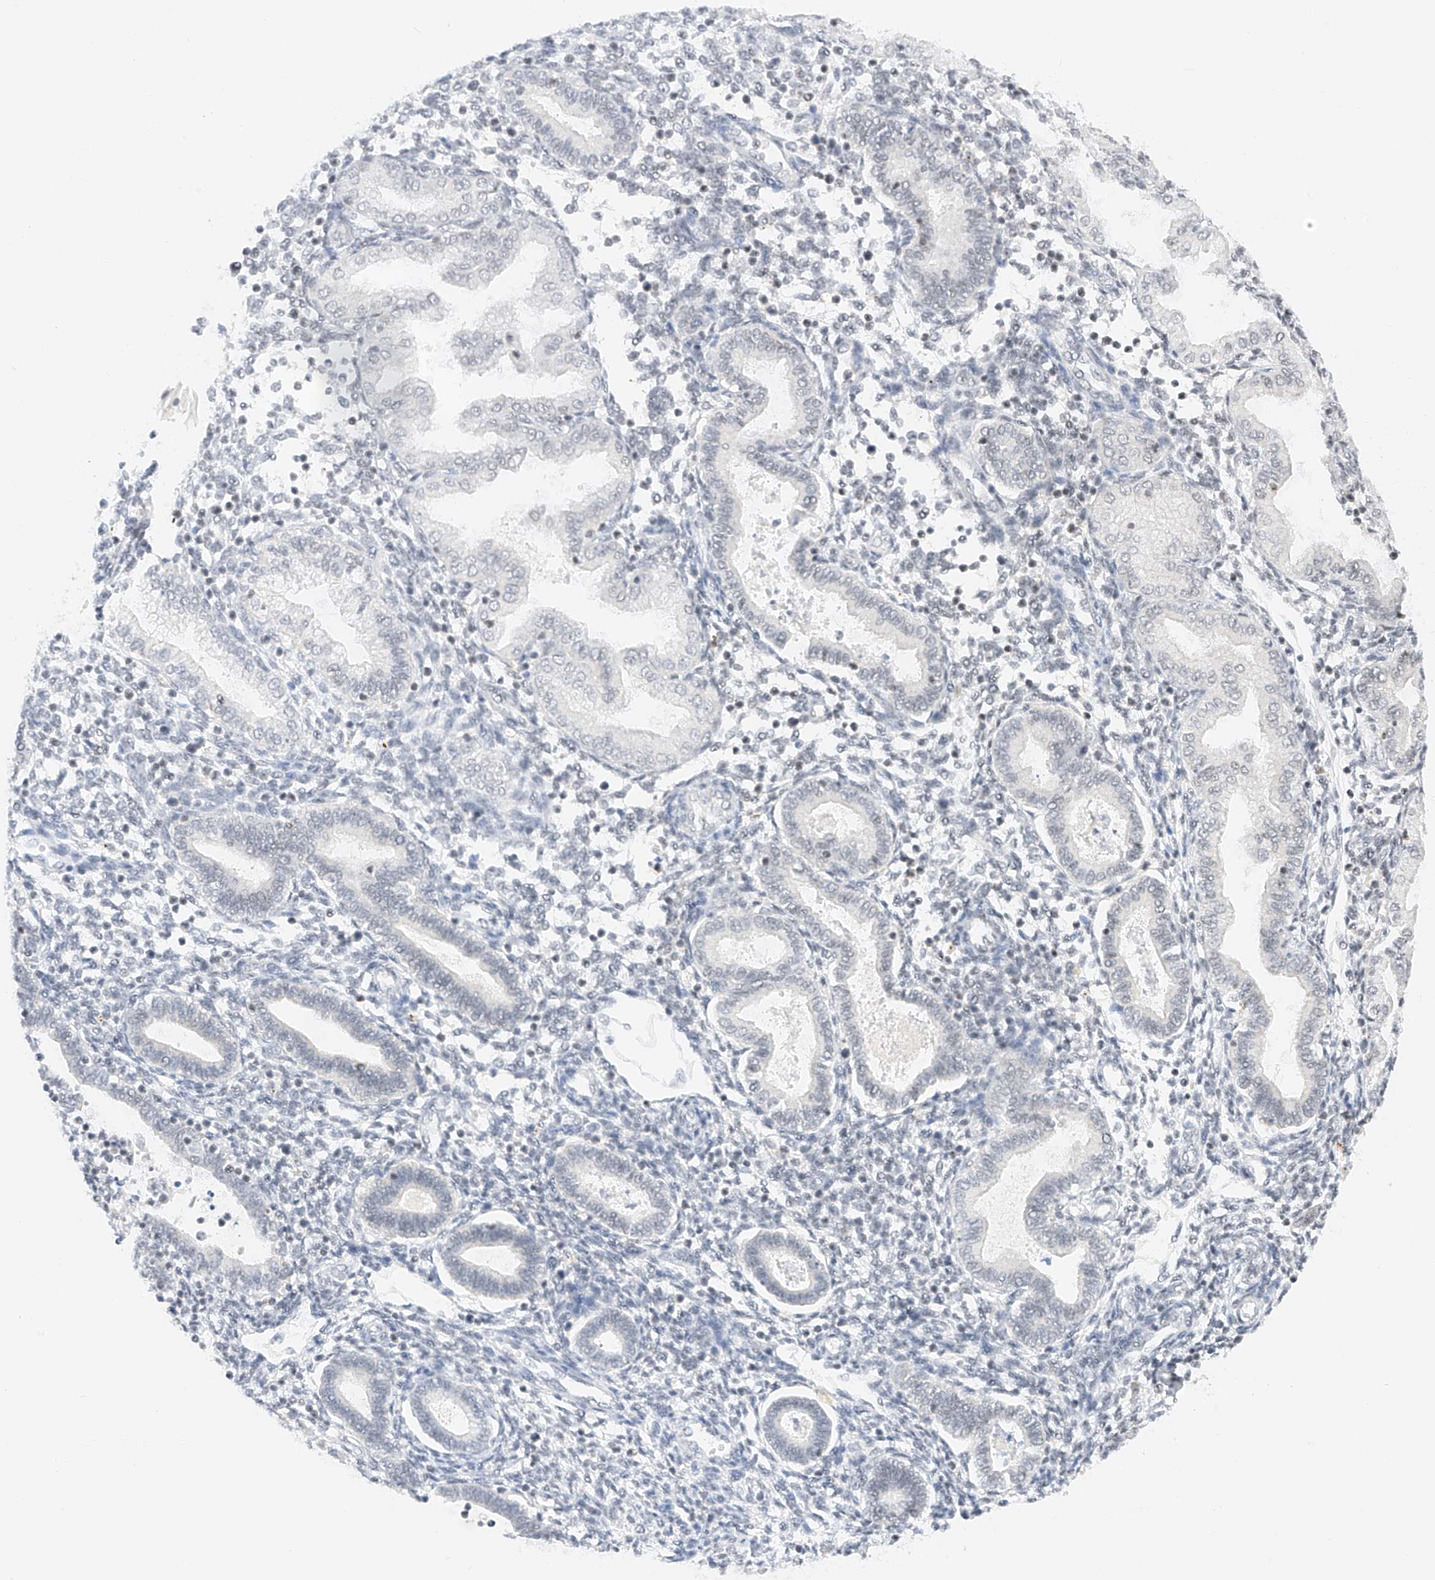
{"staining": {"intensity": "negative", "quantity": "none", "location": "none"}, "tissue": "endometrium", "cell_type": "Cells in endometrial stroma", "image_type": "normal", "snomed": [{"axis": "morphology", "description": "Normal tissue, NOS"}, {"axis": "topography", "description": "Endometrium"}], "caption": "Cells in endometrial stroma show no significant protein positivity in benign endometrium. Nuclei are stained in blue.", "gene": "NRF1", "patient": {"sex": "female", "age": 53}}